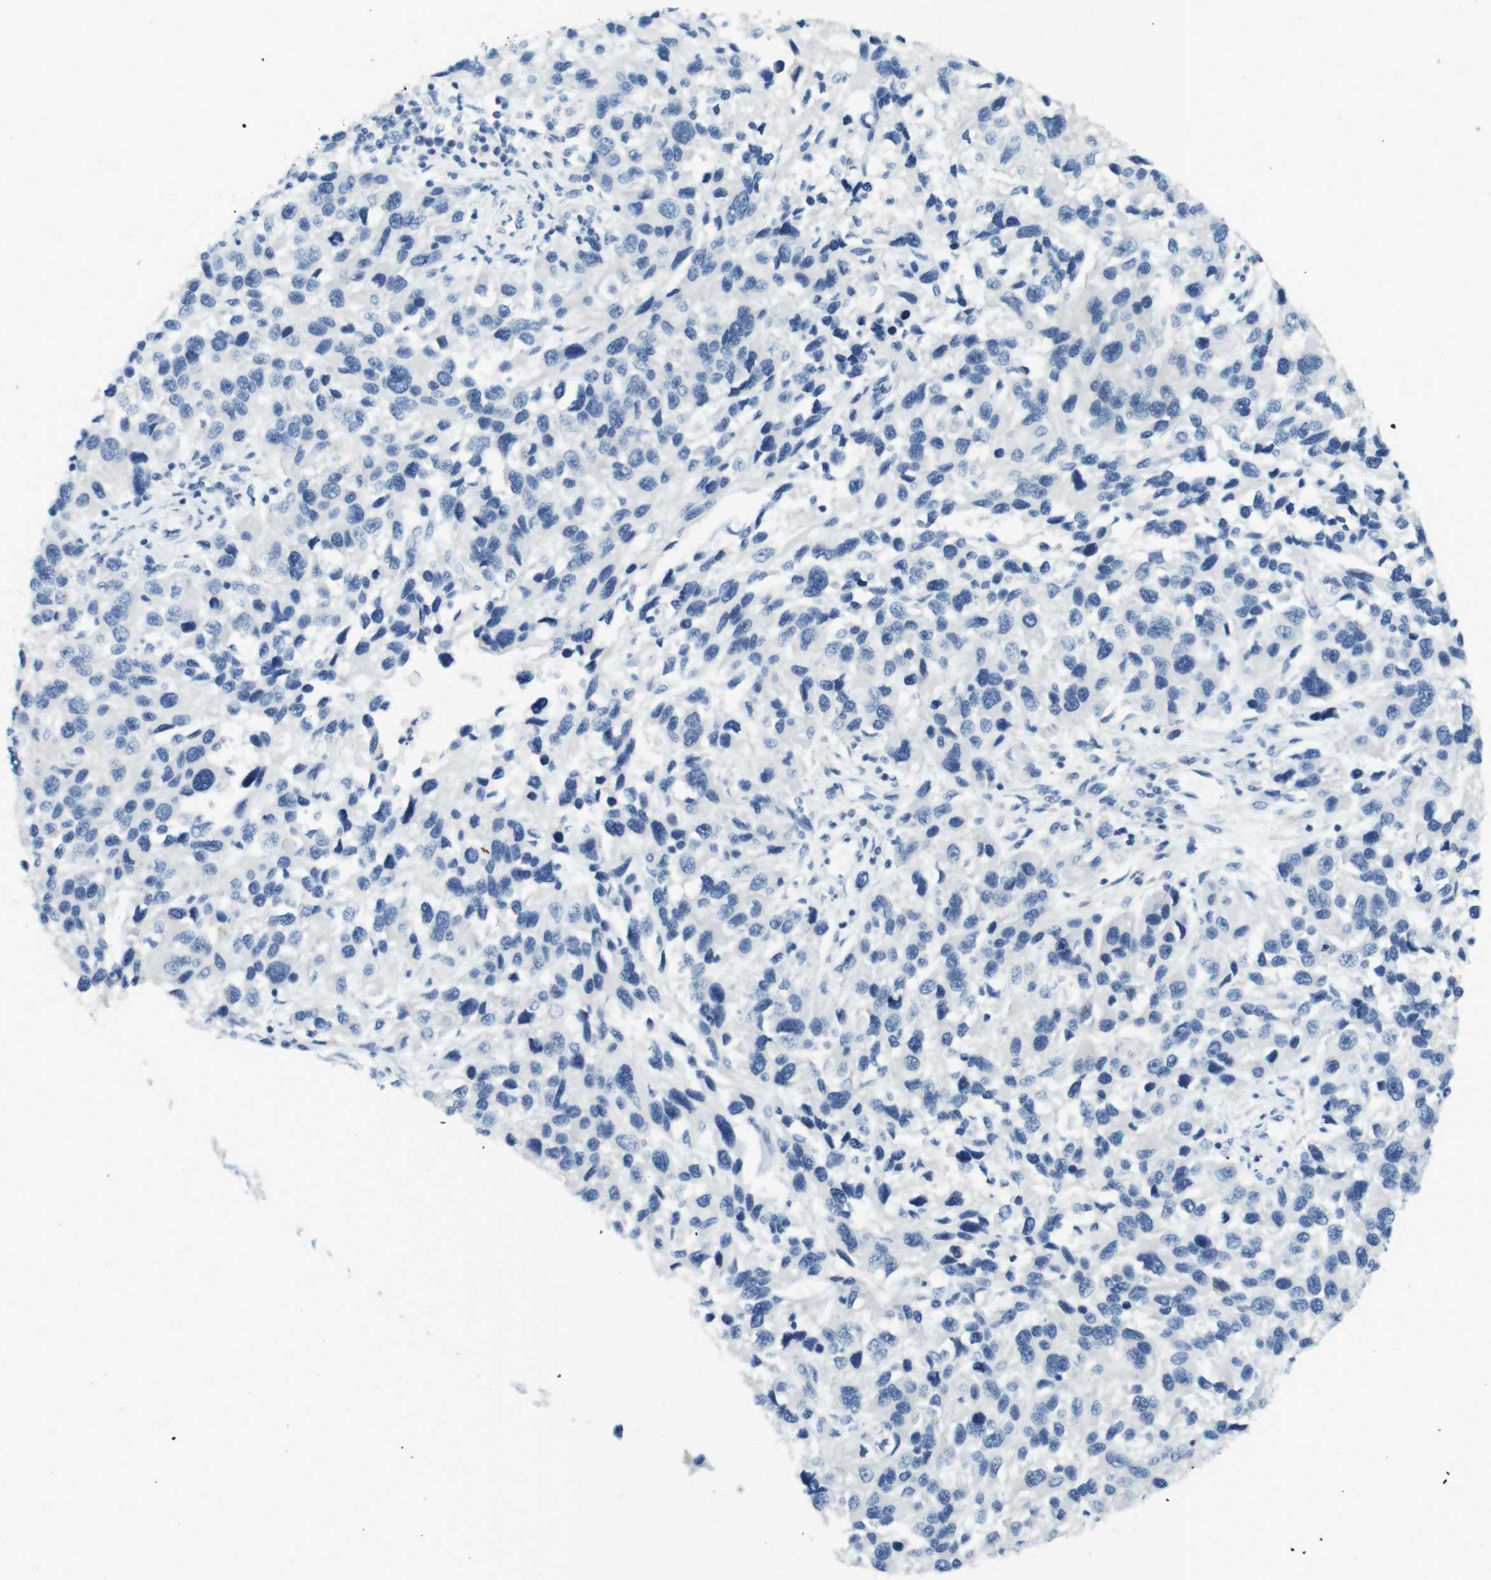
{"staining": {"intensity": "negative", "quantity": "none", "location": "none"}, "tissue": "melanoma", "cell_type": "Tumor cells", "image_type": "cancer", "snomed": [{"axis": "morphology", "description": "Malignant melanoma, NOS"}, {"axis": "topography", "description": "Skin"}], "caption": "The IHC histopathology image has no significant positivity in tumor cells of melanoma tissue.", "gene": "LRRK2", "patient": {"sex": "male", "age": 53}}